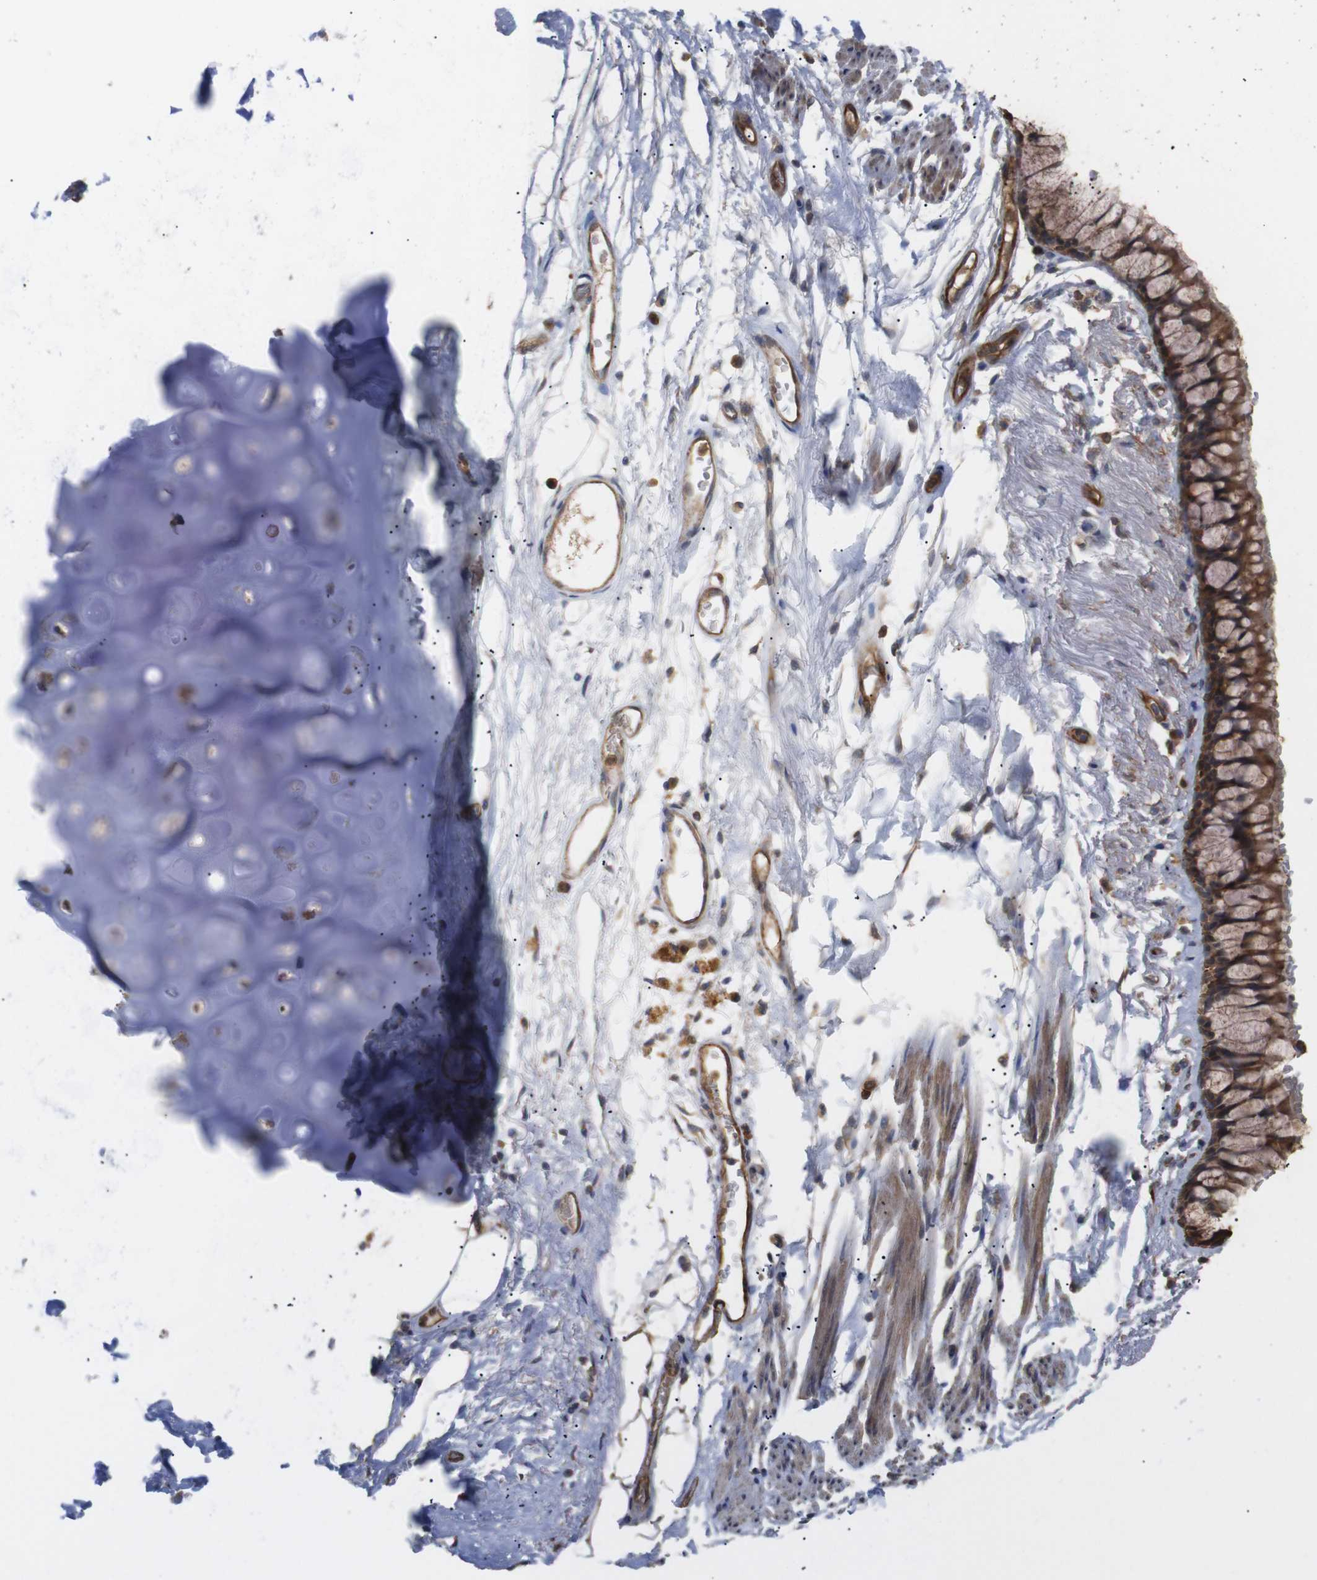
{"staining": {"intensity": "negative", "quantity": "none", "location": "none"}, "tissue": "adipose tissue", "cell_type": "Adipocytes", "image_type": "normal", "snomed": [{"axis": "morphology", "description": "Normal tissue, NOS"}, {"axis": "topography", "description": "Cartilage tissue"}, {"axis": "topography", "description": "Bronchus"}], "caption": "Immunohistochemical staining of unremarkable adipose tissue exhibits no significant positivity in adipocytes.", "gene": "TIAM1", "patient": {"sex": "female", "age": 73}}